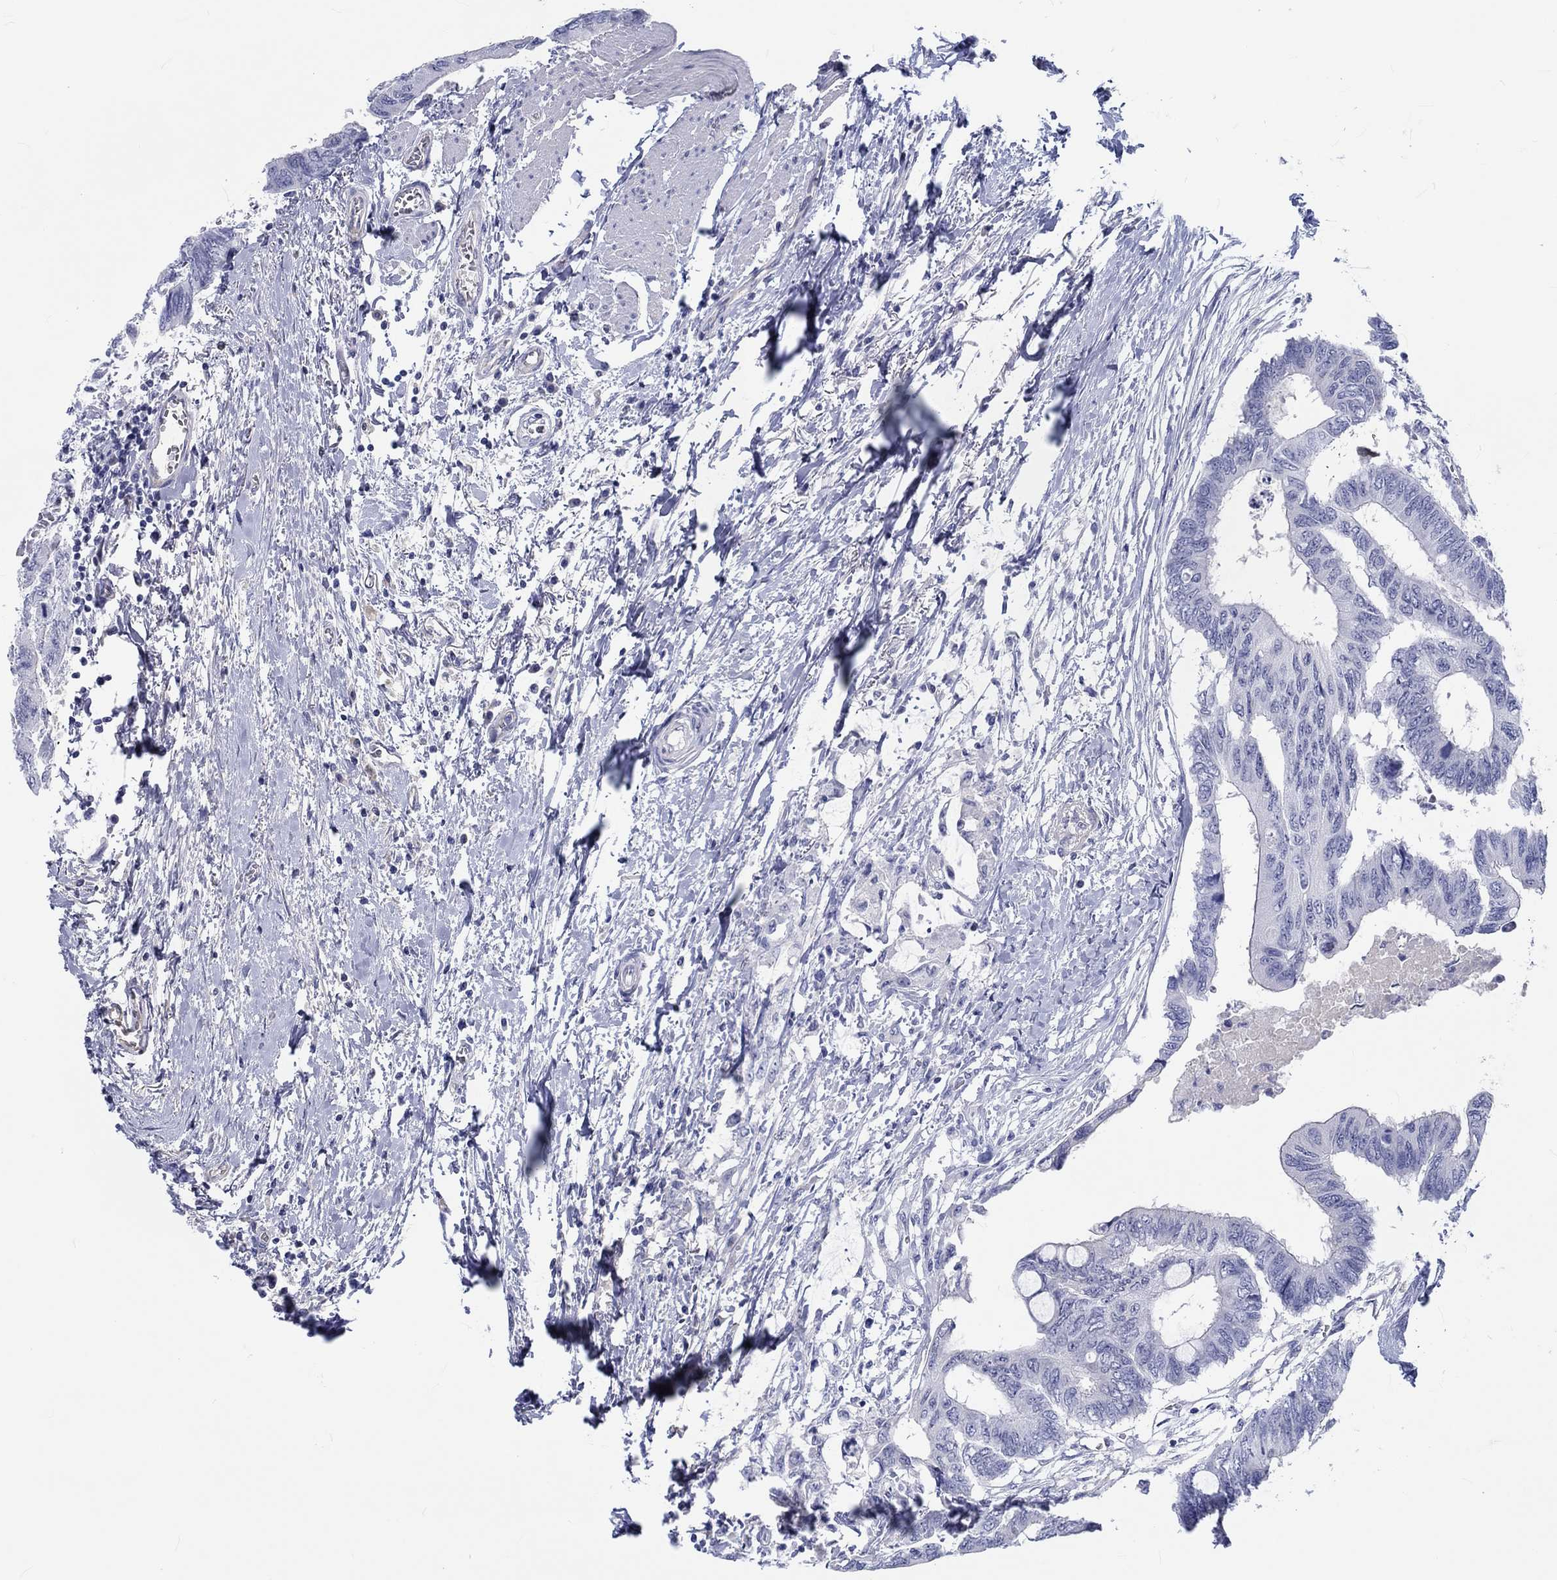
{"staining": {"intensity": "negative", "quantity": "none", "location": "none"}, "tissue": "colorectal cancer", "cell_type": "Tumor cells", "image_type": "cancer", "snomed": [{"axis": "morphology", "description": "Normal tissue, NOS"}, {"axis": "morphology", "description": "Adenocarcinoma, NOS"}, {"axis": "topography", "description": "Rectum"}, {"axis": "topography", "description": "Peripheral nerve tissue"}], "caption": "IHC micrograph of neoplastic tissue: human colorectal adenocarcinoma stained with DAB exhibits no significant protein expression in tumor cells.", "gene": "CDY2B", "patient": {"sex": "male", "age": 92}}